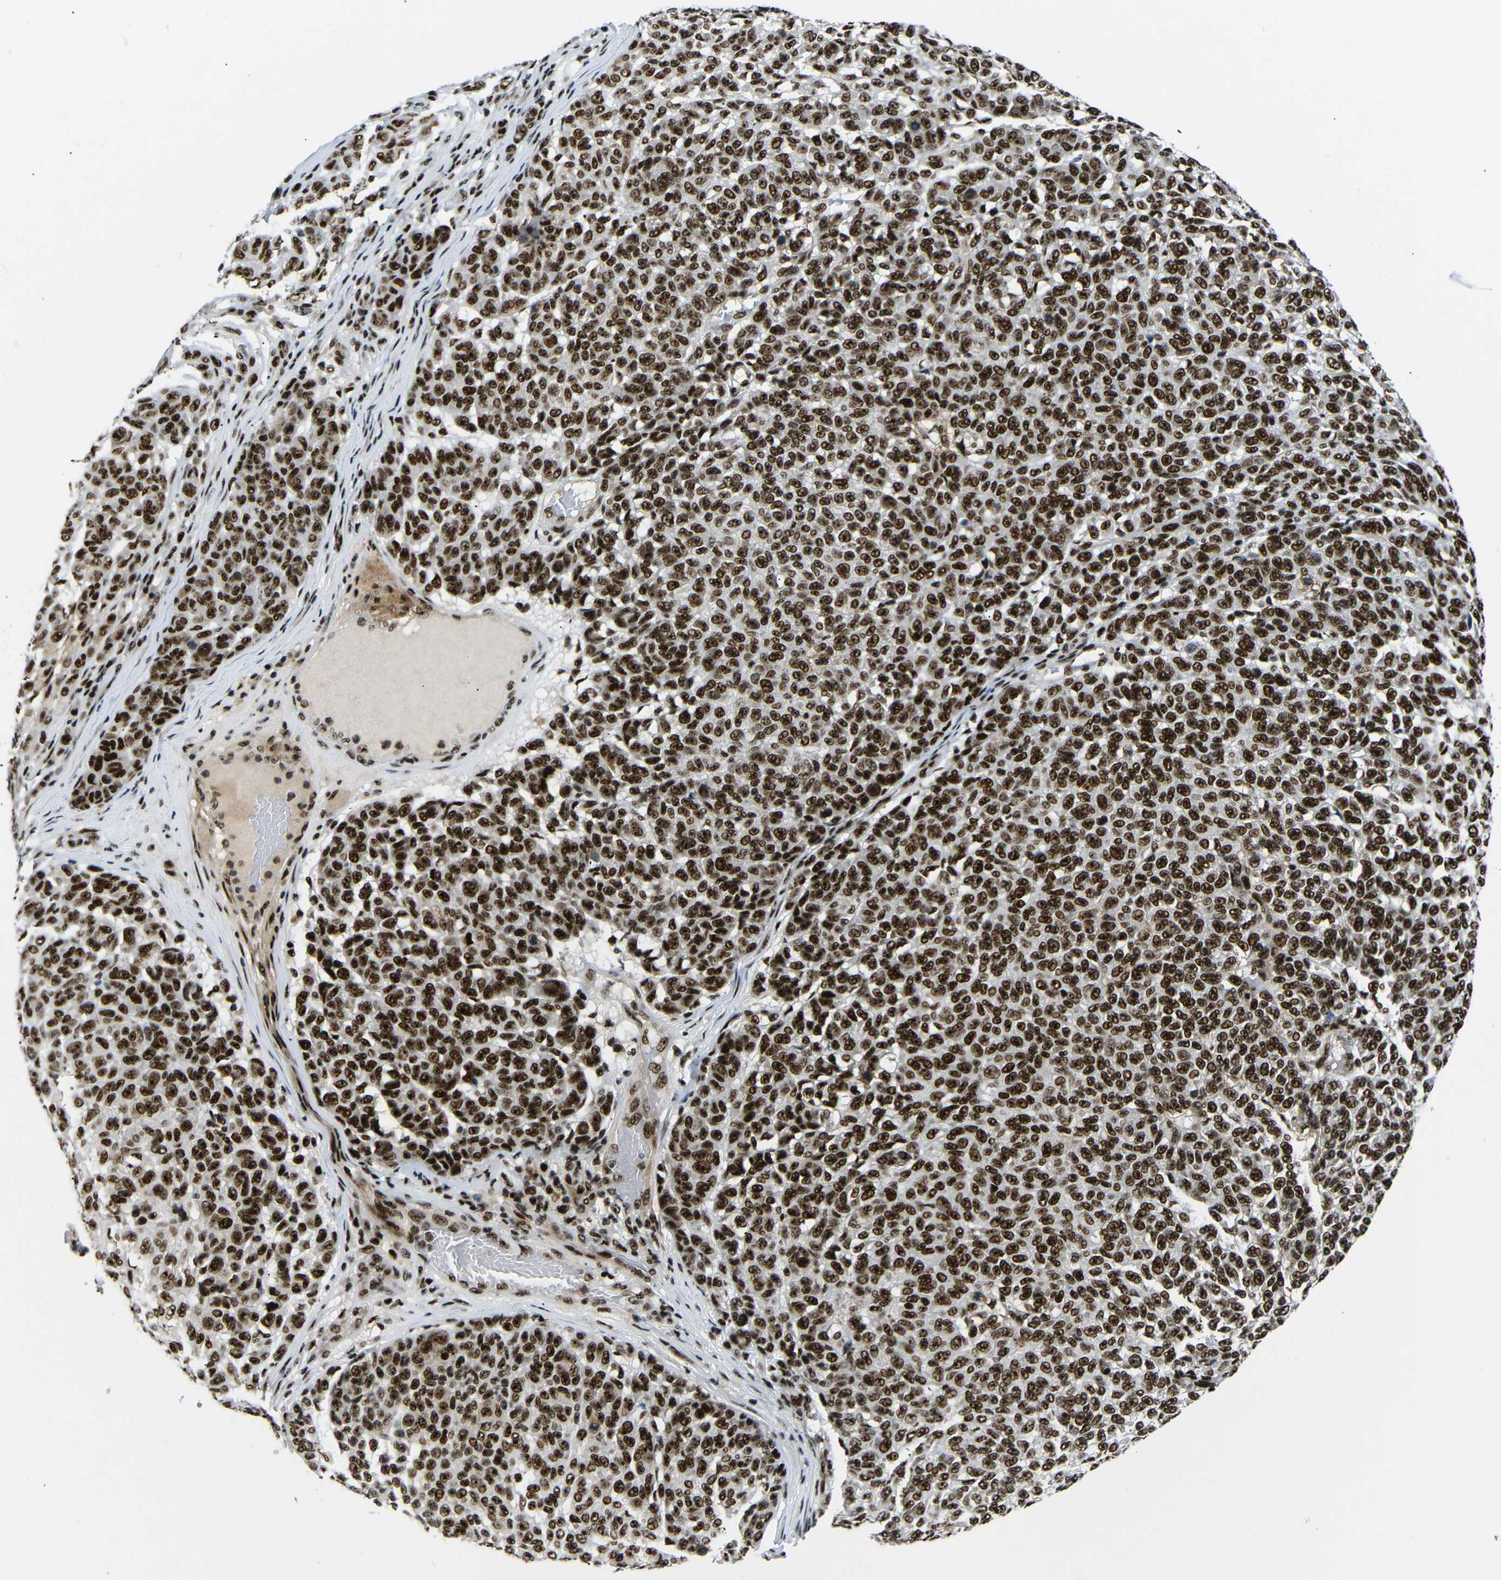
{"staining": {"intensity": "strong", "quantity": ">75%", "location": "nuclear"}, "tissue": "melanoma", "cell_type": "Tumor cells", "image_type": "cancer", "snomed": [{"axis": "morphology", "description": "Malignant melanoma, NOS"}, {"axis": "topography", "description": "Skin"}], "caption": "A high amount of strong nuclear expression is present in approximately >75% of tumor cells in melanoma tissue.", "gene": "SETDB2", "patient": {"sex": "male", "age": 59}}